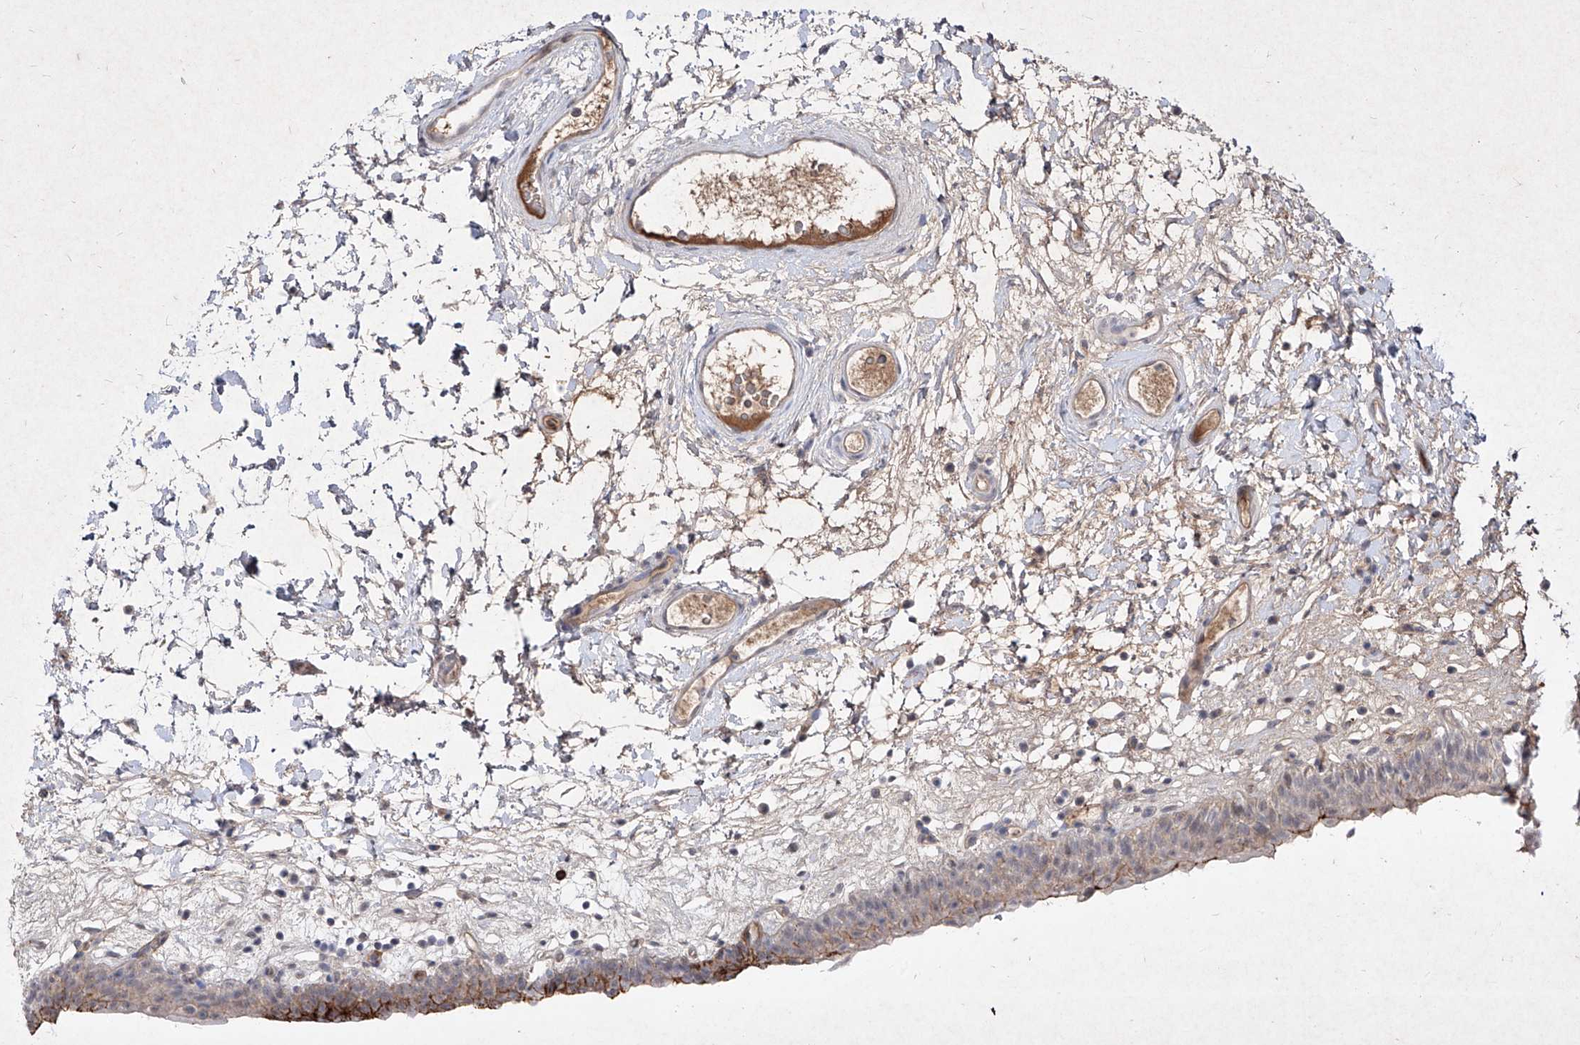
{"staining": {"intensity": "moderate", "quantity": "<25%", "location": "cytoplasmic/membranous"}, "tissue": "urinary bladder", "cell_type": "Urothelial cells", "image_type": "normal", "snomed": [{"axis": "morphology", "description": "Normal tissue, NOS"}, {"axis": "topography", "description": "Urinary bladder"}], "caption": "Human urinary bladder stained for a protein (brown) displays moderate cytoplasmic/membranous positive staining in about <25% of urothelial cells.", "gene": "C4A", "patient": {"sex": "male", "age": 83}}